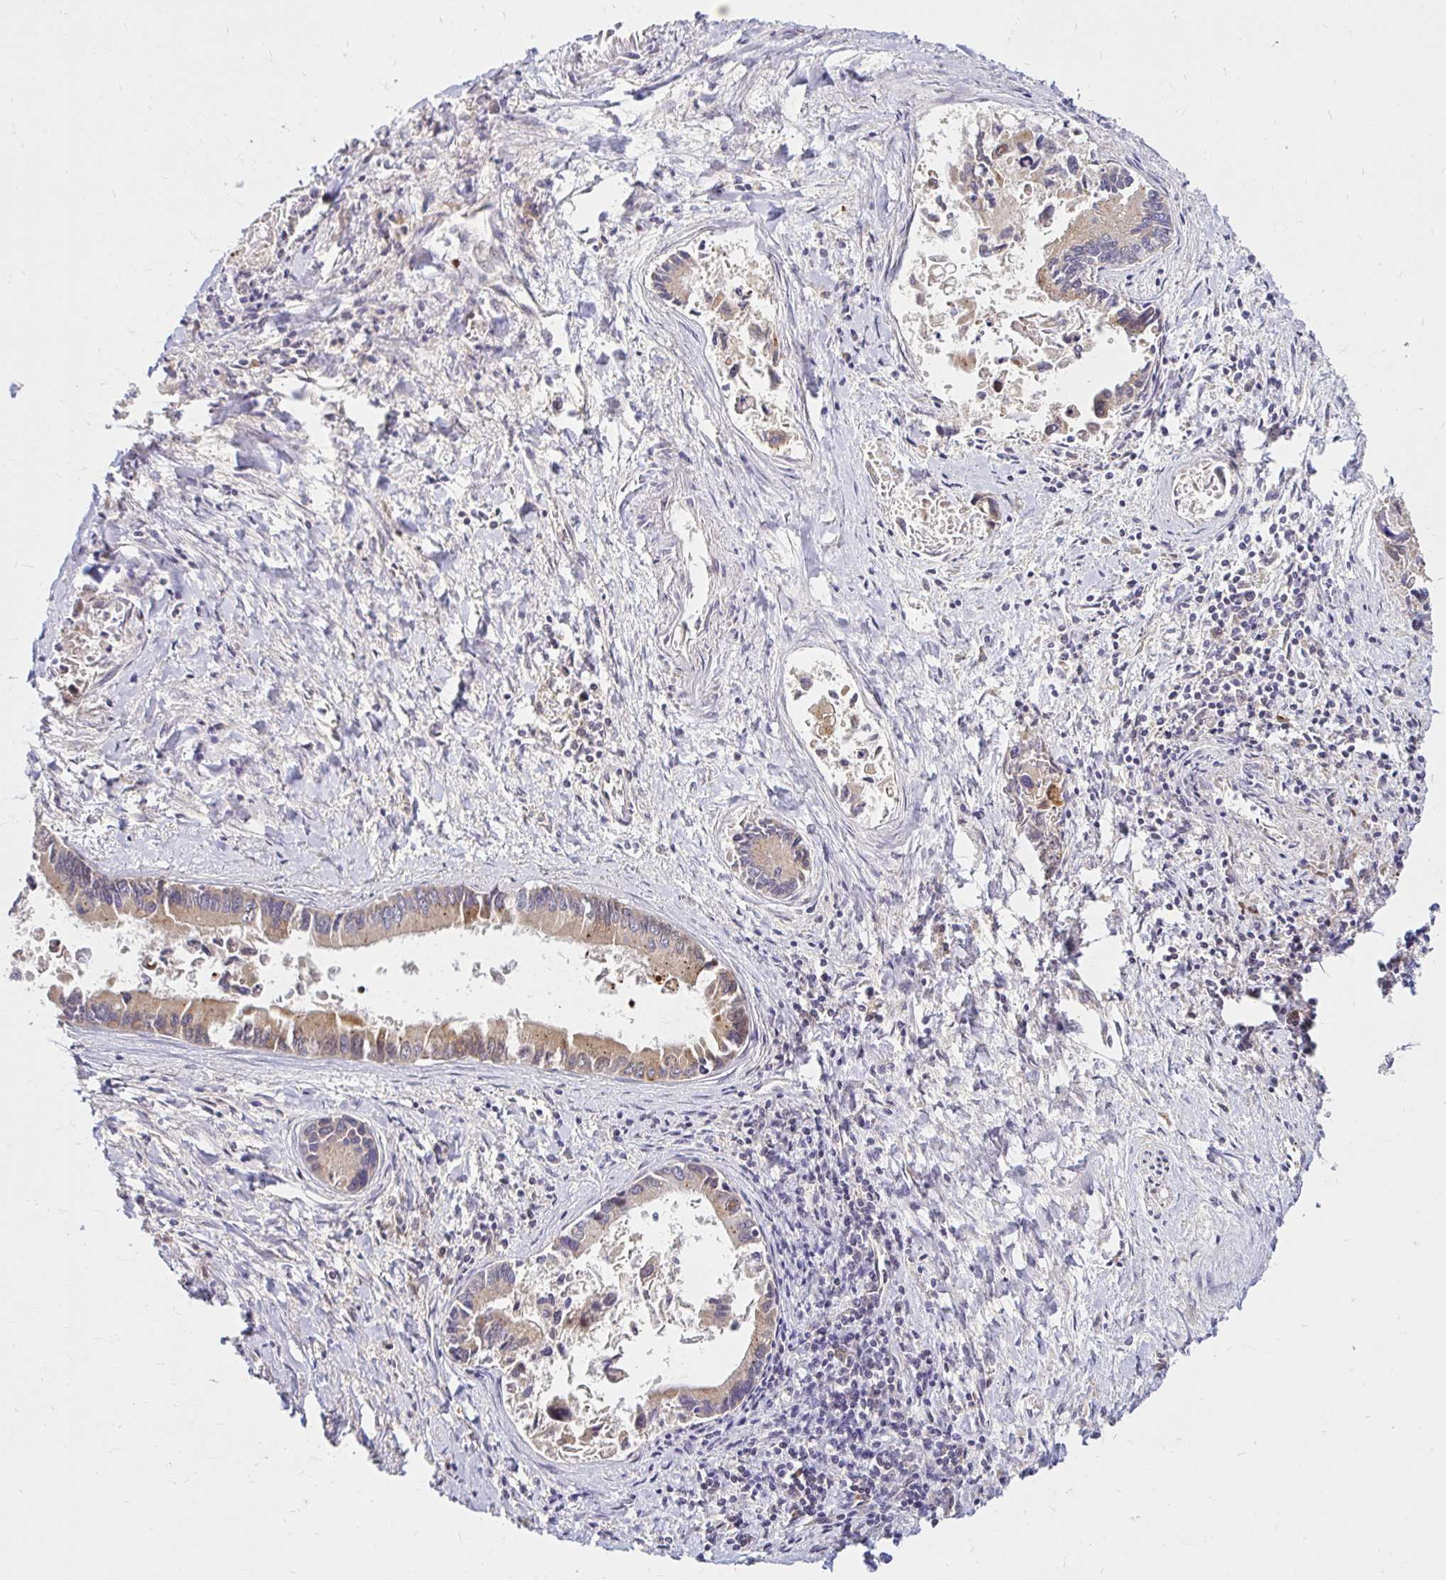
{"staining": {"intensity": "moderate", "quantity": "25%-75%", "location": "cytoplasmic/membranous"}, "tissue": "liver cancer", "cell_type": "Tumor cells", "image_type": "cancer", "snomed": [{"axis": "morphology", "description": "Cholangiocarcinoma"}, {"axis": "topography", "description": "Liver"}], "caption": "This photomicrograph demonstrates cholangiocarcinoma (liver) stained with immunohistochemistry (IHC) to label a protein in brown. The cytoplasmic/membranous of tumor cells show moderate positivity for the protein. Nuclei are counter-stained blue.", "gene": "ARHGEF37", "patient": {"sex": "male", "age": 66}}